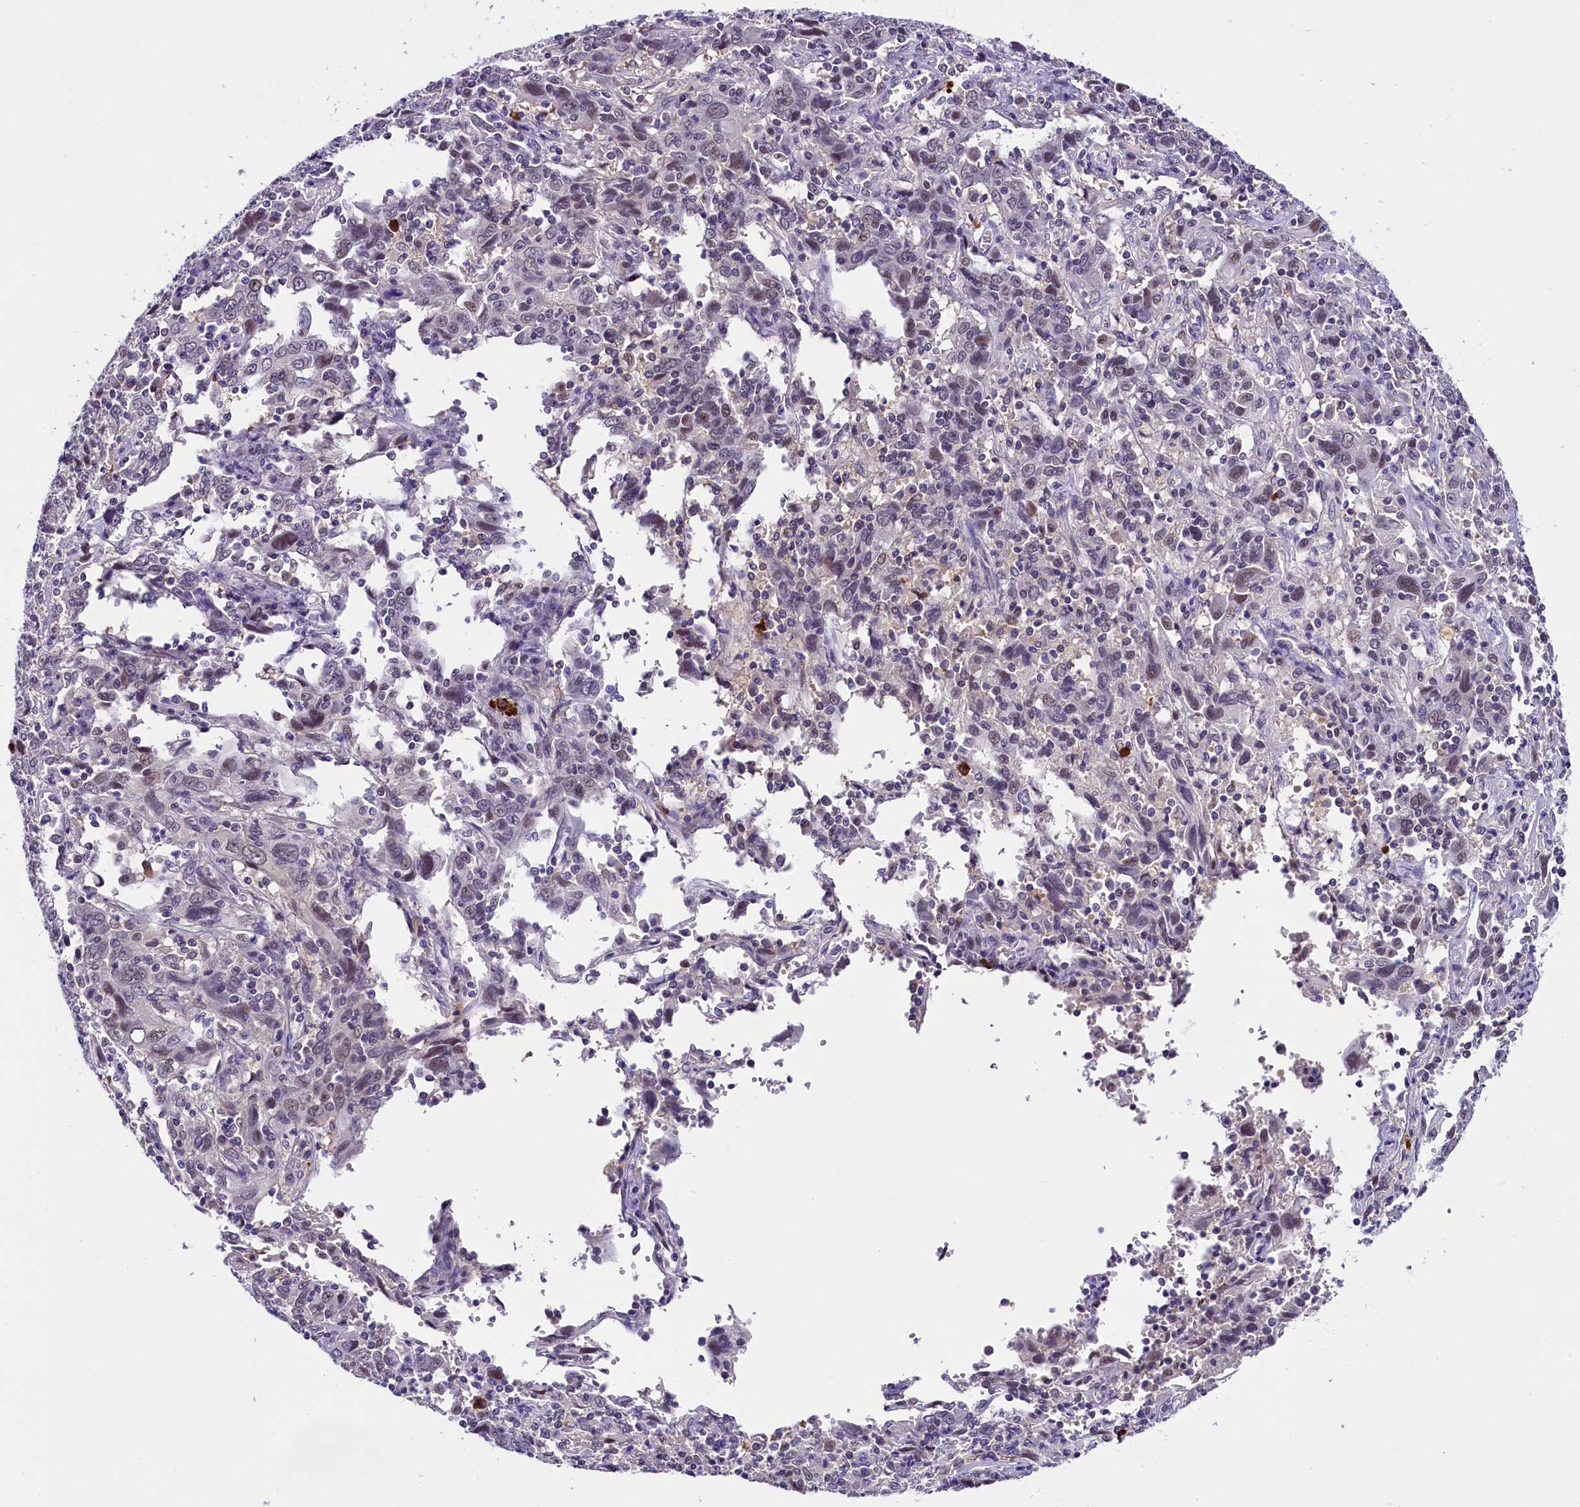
{"staining": {"intensity": "negative", "quantity": "none", "location": "none"}, "tissue": "cervical cancer", "cell_type": "Tumor cells", "image_type": "cancer", "snomed": [{"axis": "morphology", "description": "Squamous cell carcinoma, NOS"}, {"axis": "topography", "description": "Cervix"}], "caption": "Cervical squamous cell carcinoma stained for a protein using immunohistochemistry exhibits no expression tumor cells.", "gene": "IQCN", "patient": {"sex": "female", "age": 46}}